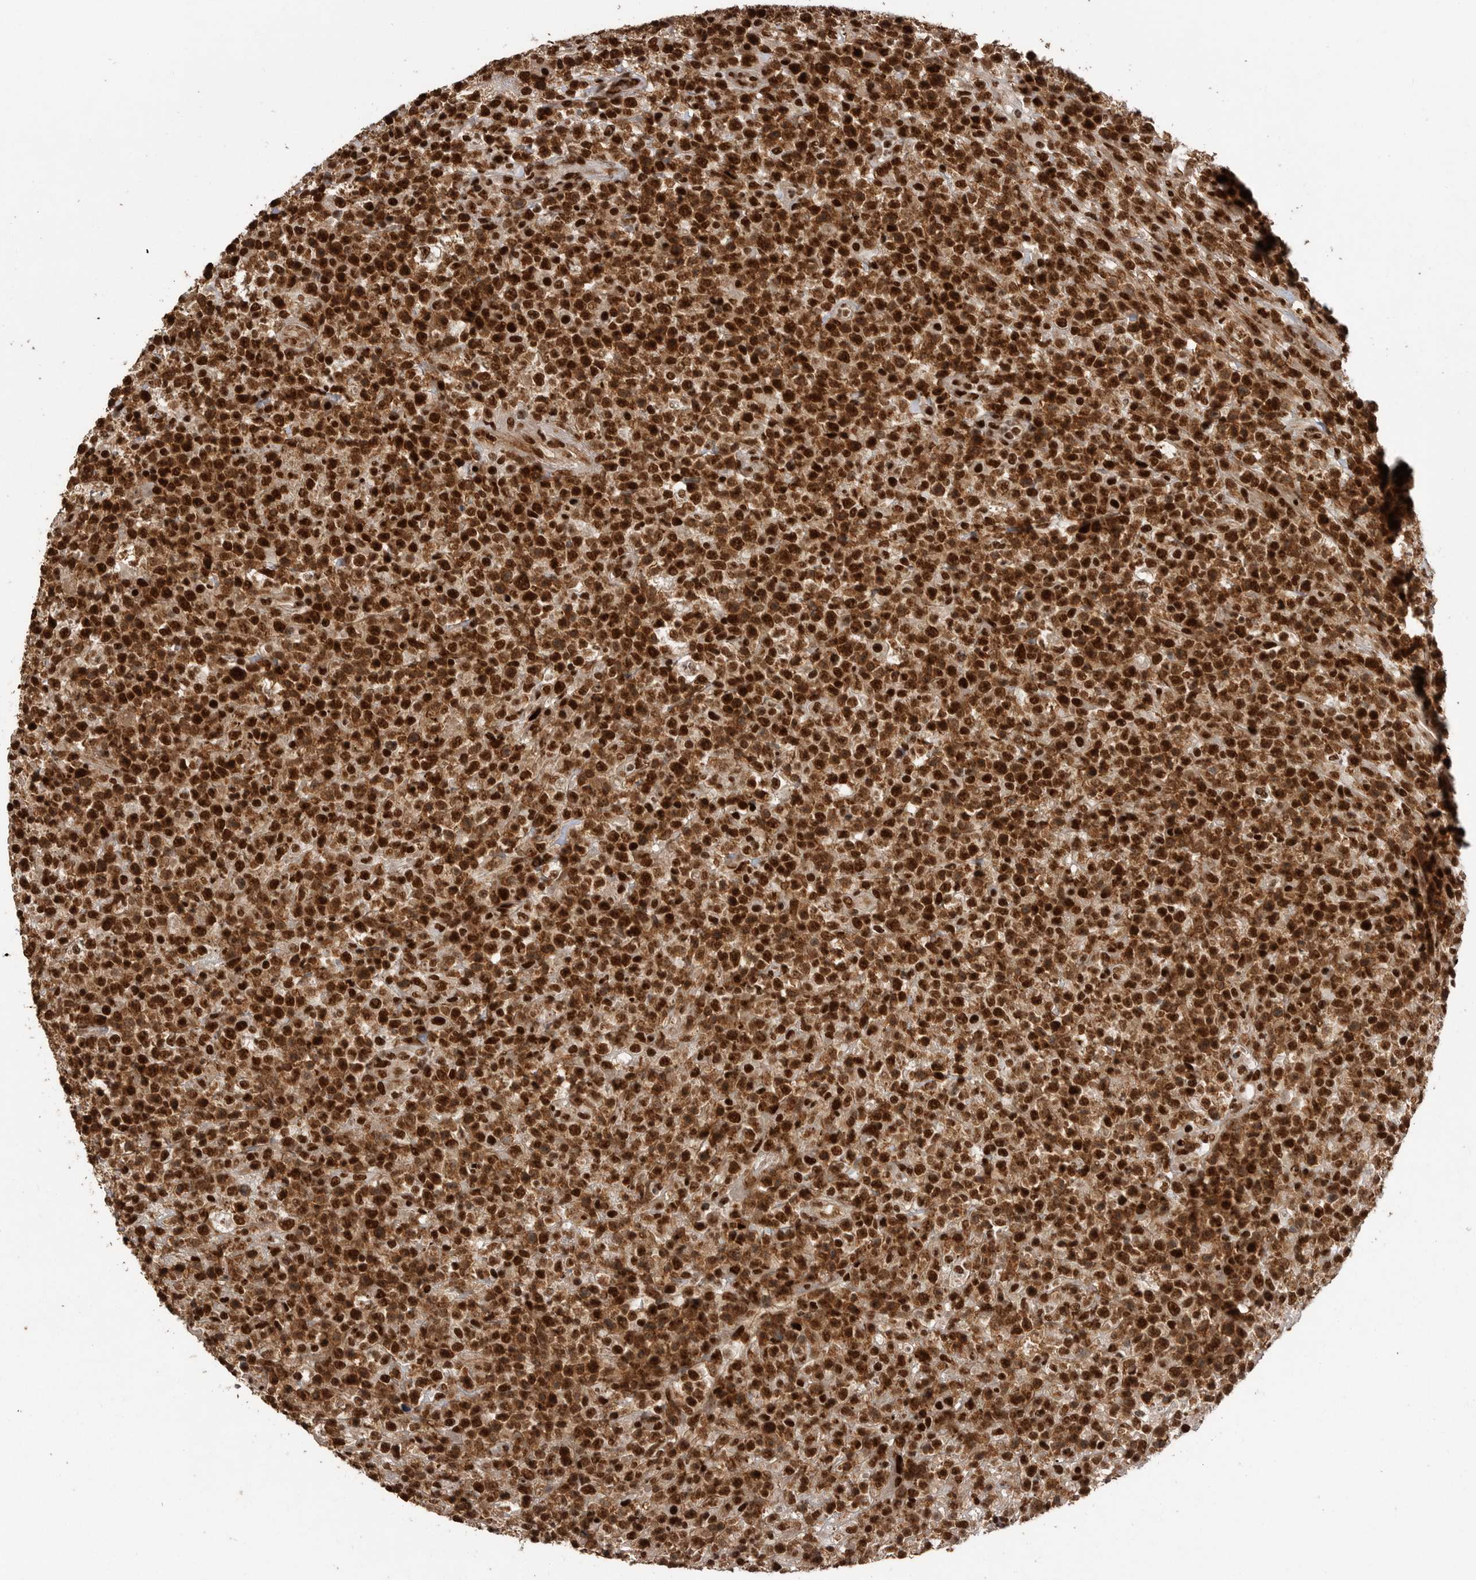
{"staining": {"intensity": "strong", "quantity": ">75%", "location": "nuclear"}, "tissue": "lymphoma", "cell_type": "Tumor cells", "image_type": "cancer", "snomed": [{"axis": "morphology", "description": "Malignant lymphoma, non-Hodgkin's type, High grade"}, {"axis": "topography", "description": "Colon"}], "caption": "Strong nuclear staining for a protein is seen in approximately >75% of tumor cells of lymphoma using IHC.", "gene": "PPP1R8", "patient": {"sex": "female", "age": 53}}